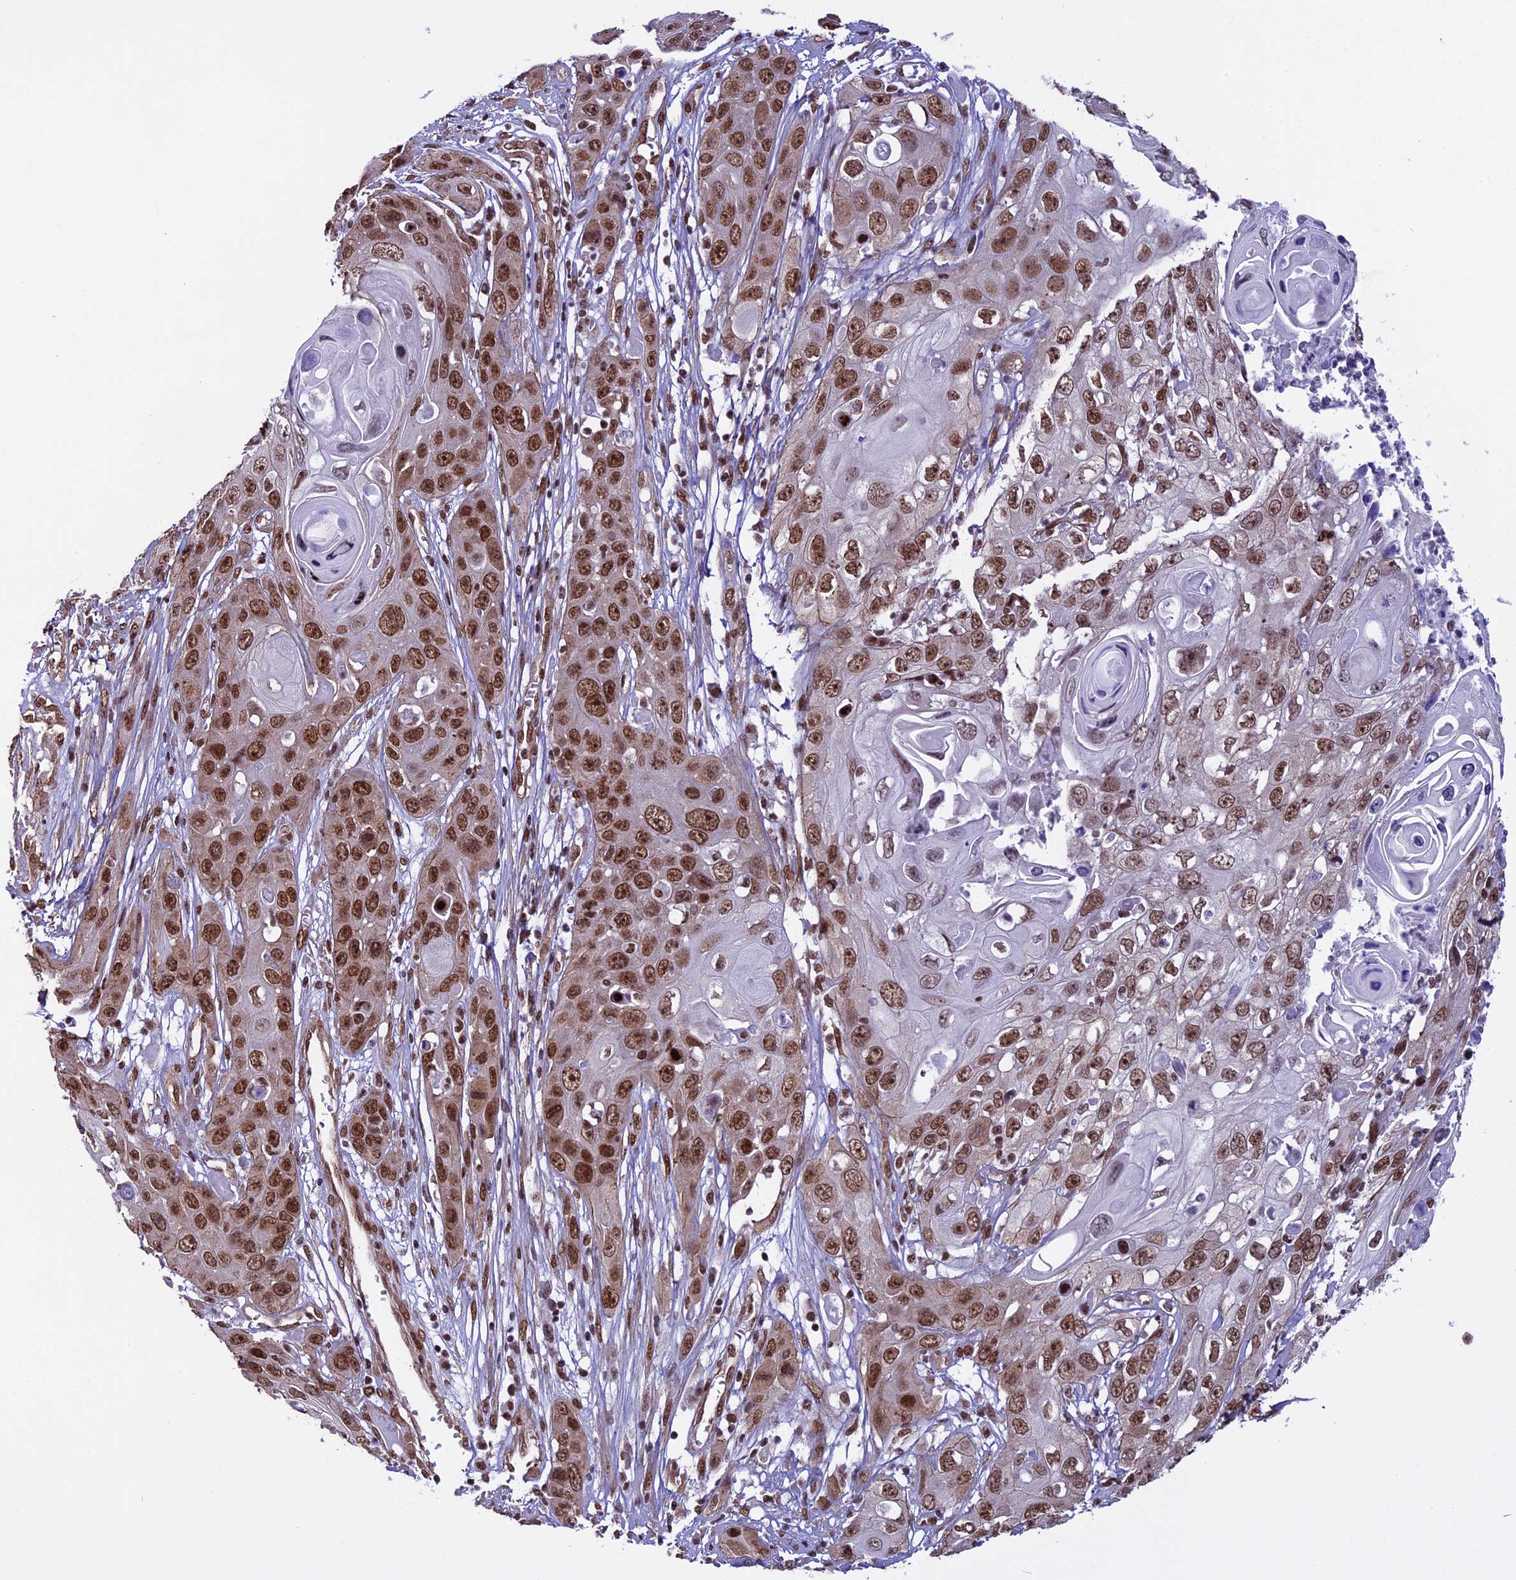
{"staining": {"intensity": "moderate", "quantity": ">75%", "location": "nuclear"}, "tissue": "skin cancer", "cell_type": "Tumor cells", "image_type": "cancer", "snomed": [{"axis": "morphology", "description": "Squamous cell carcinoma, NOS"}, {"axis": "topography", "description": "Skin"}], "caption": "A brown stain shows moderate nuclear staining of a protein in human skin cancer tumor cells. (Brightfield microscopy of DAB IHC at high magnification).", "gene": "MPHOSPH8", "patient": {"sex": "male", "age": 55}}